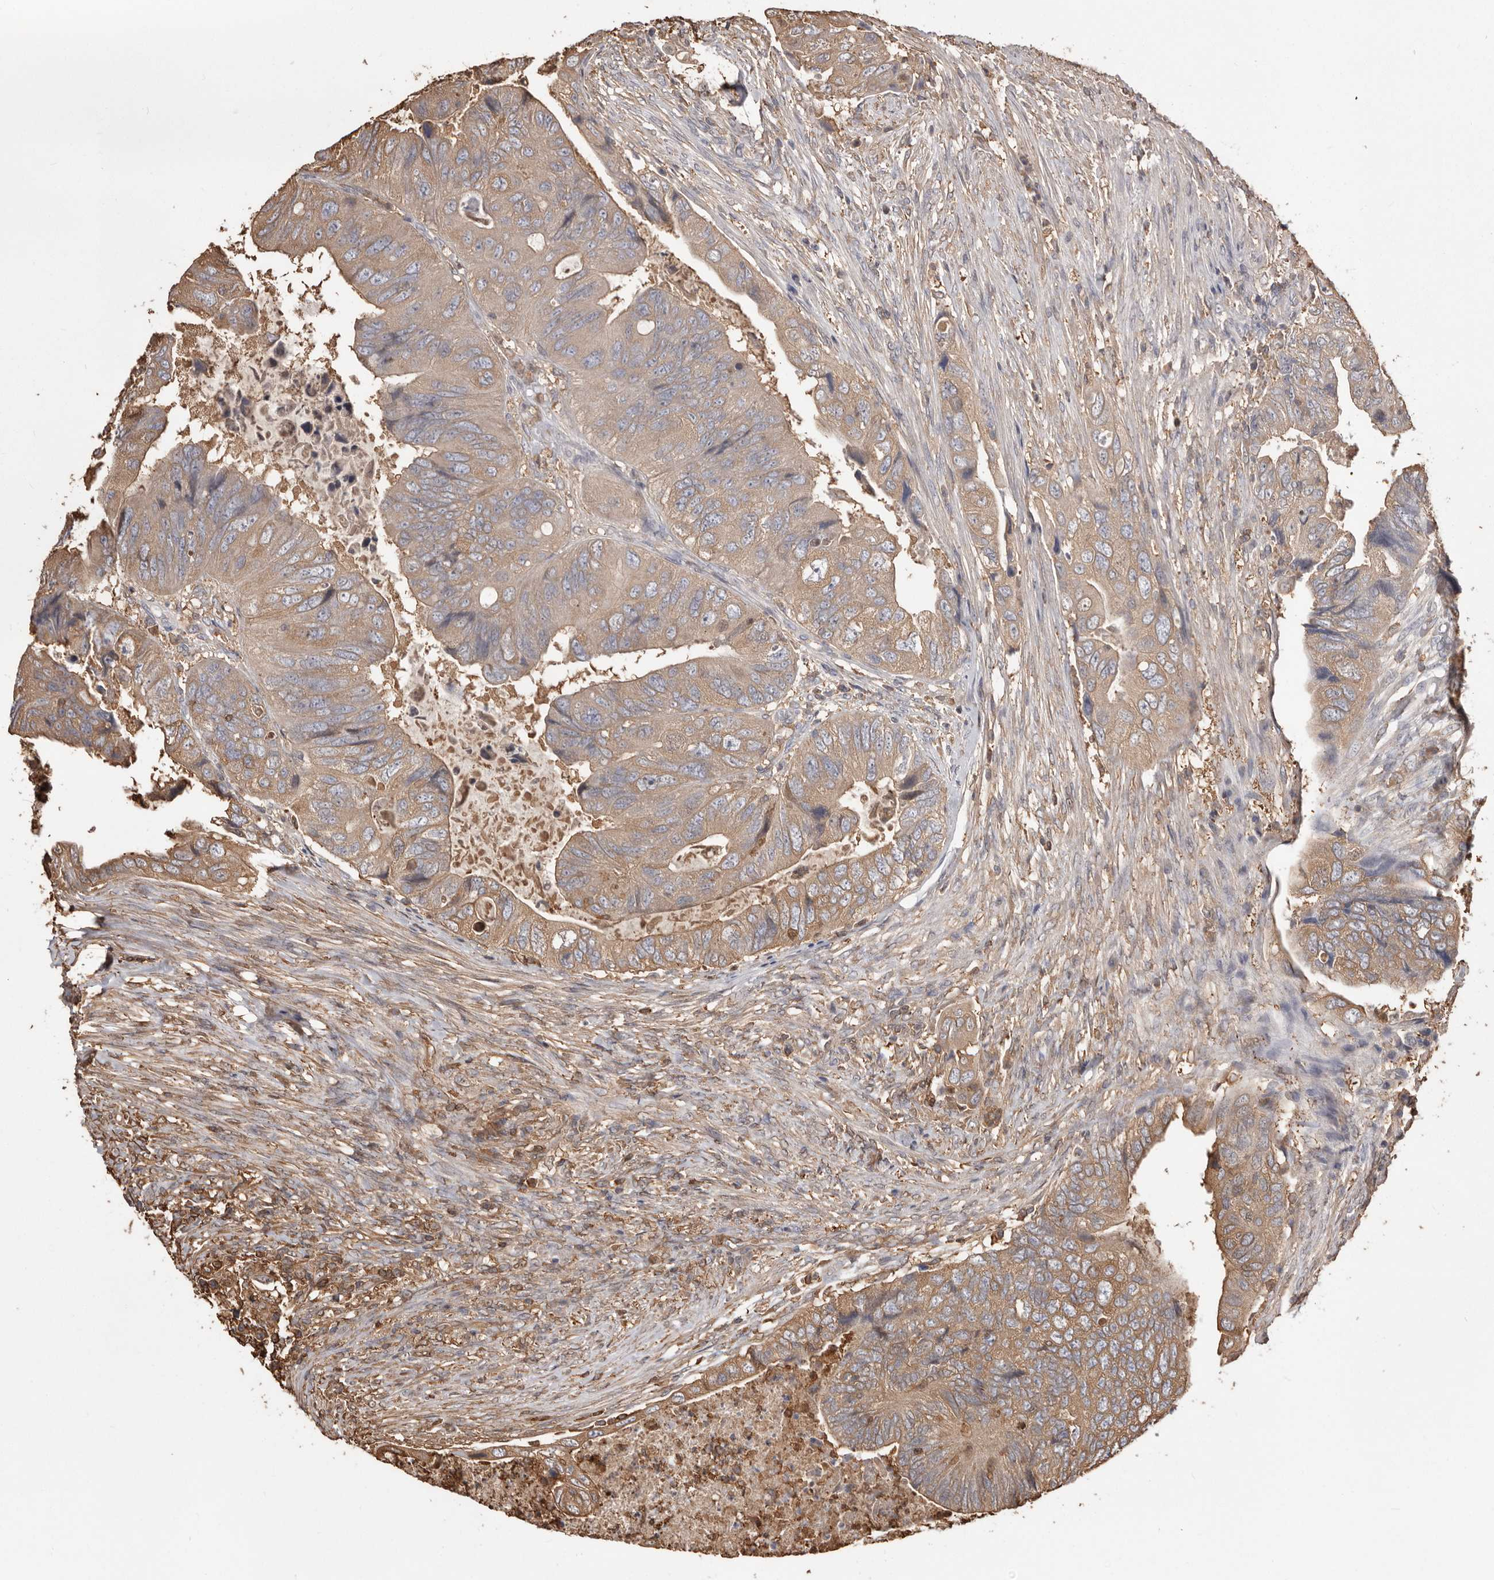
{"staining": {"intensity": "moderate", "quantity": ">75%", "location": "cytoplasmic/membranous"}, "tissue": "colorectal cancer", "cell_type": "Tumor cells", "image_type": "cancer", "snomed": [{"axis": "morphology", "description": "Adenocarcinoma, NOS"}, {"axis": "topography", "description": "Rectum"}], "caption": "Immunohistochemistry staining of adenocarcinoma (colorectal), which shows medium levels of moderate cytoplasmic/membranous positivity in approximately >75% of tumor cells indicating moderate cytoplasmic/membranous protein staining. The staining was performed using DAB (3,3'-diaminobenzidine) (brown) for protein detection and nuclei were counterstained in hematoxylin (blue).", "gene": "PKM", "patient": {"sex": "male", "age": 63}}